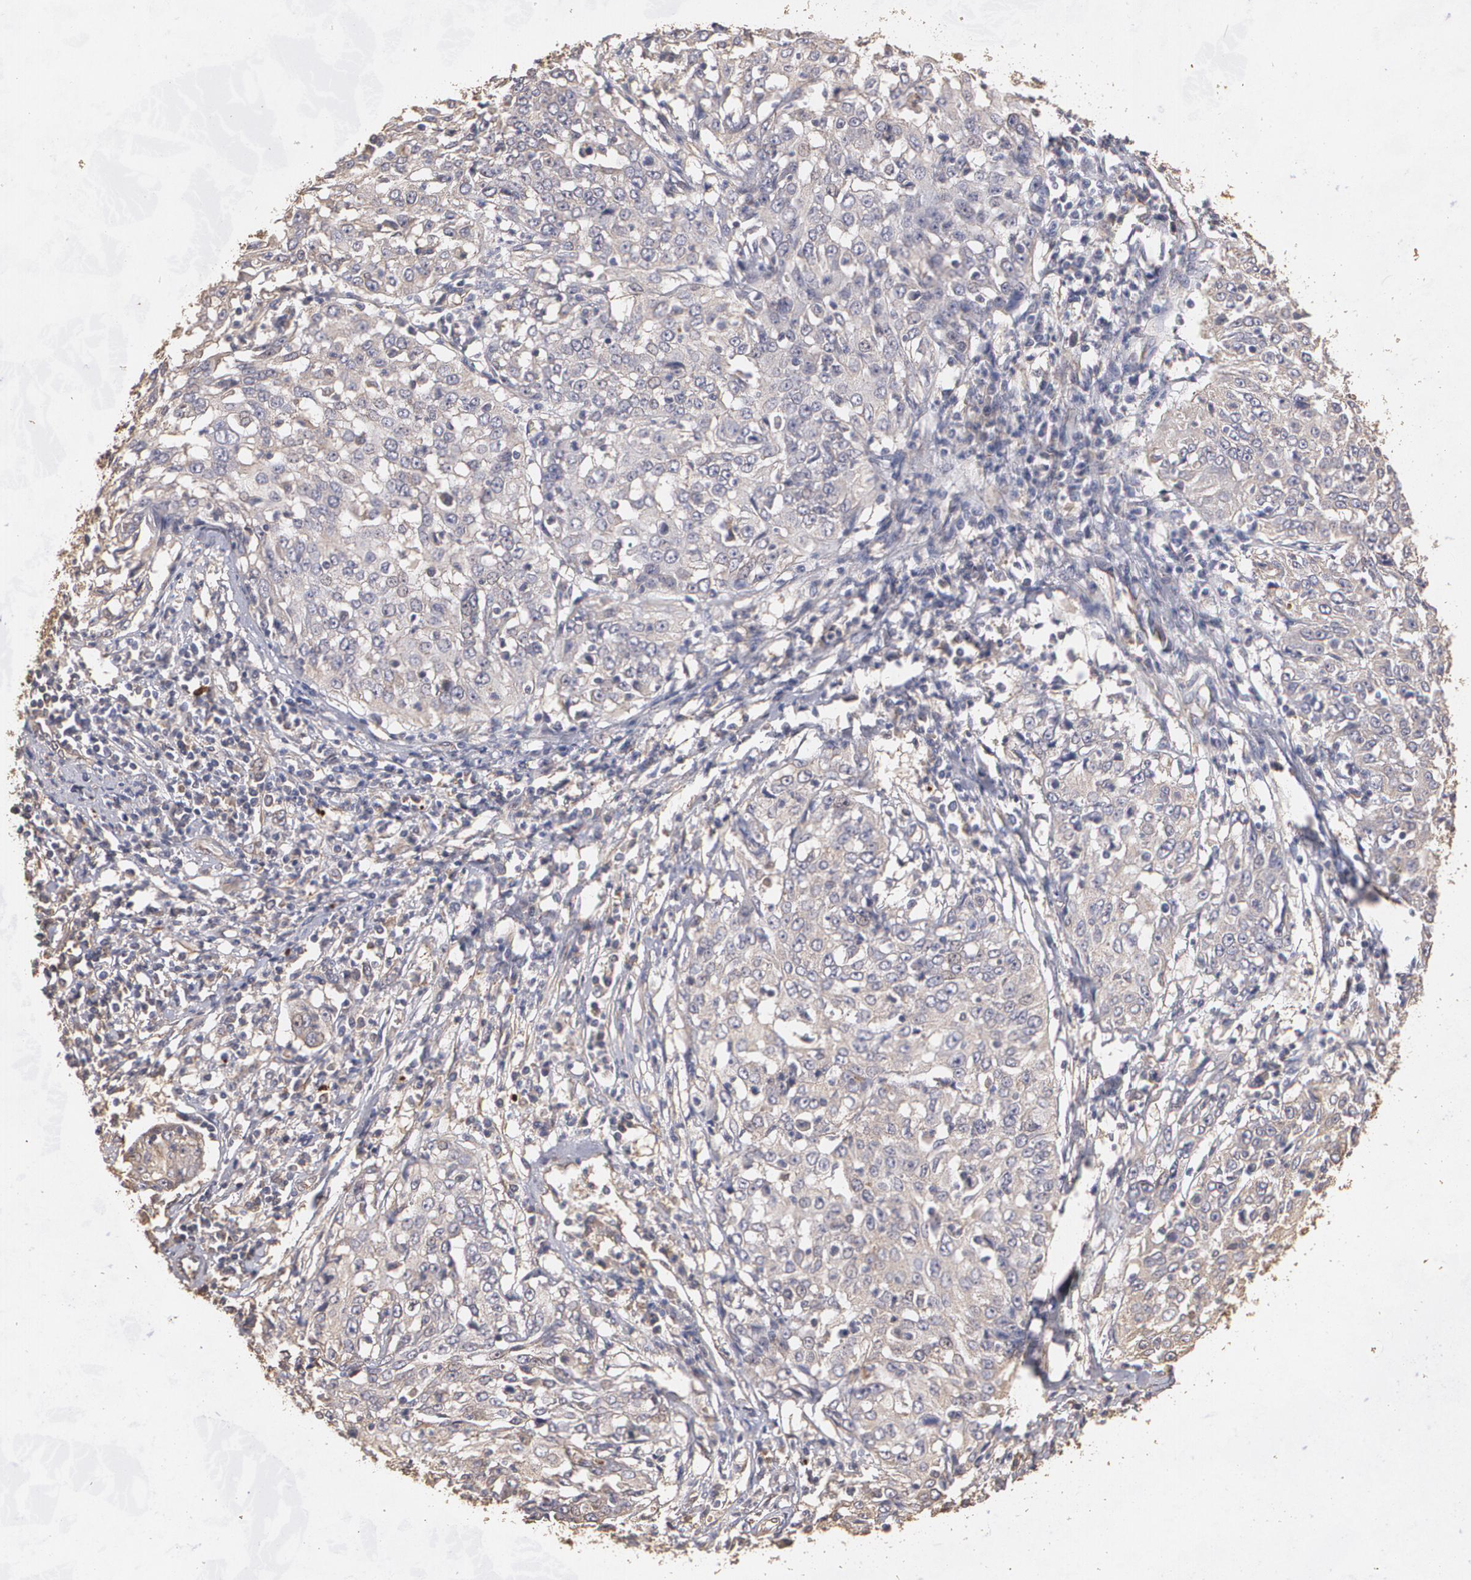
{"staining": {"intensity": "weak", "quantity": ">75%", "location": "cytoplasmic/membranous"}, "tissue": "cervical cancer", "cell_type": "Tumor cells", "image_type": "cancer", "snomed": [{"axis": "morphology", "description": "Squamous cell carcinoma, NOS"}, {"axis": "topography", "description": "Cervix"}], "caption": "Tumor cells reveal weak cytoplasmic/membranous expression in approximately >75% of cells in cervical cancer. Using DAB (brown) and hematoxylin (blue) stains, captured at high magnification using brightfield microscopy.", "gene": "PON1", "patient": {"sex": "female", "age": 39}}